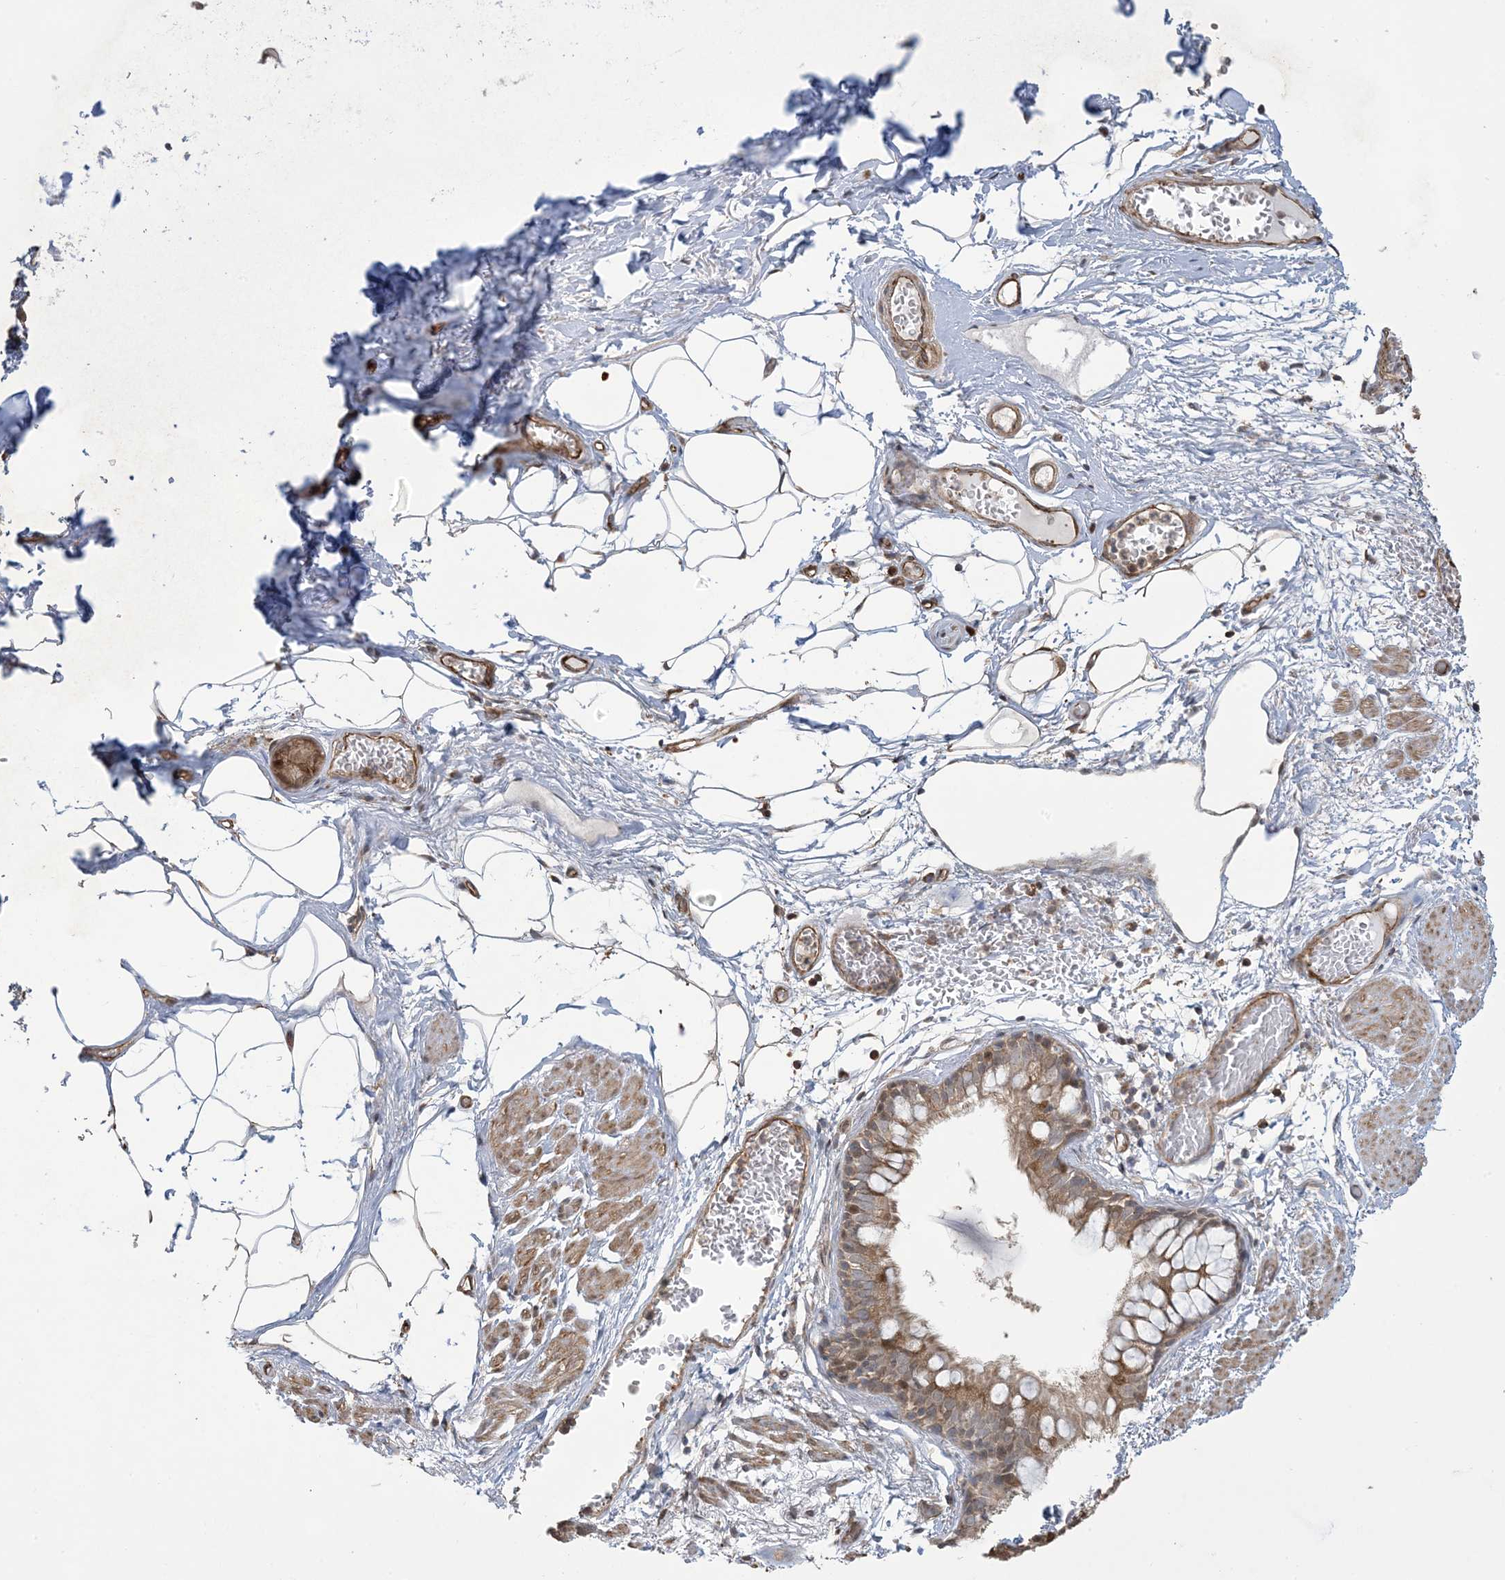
{"staining": {"intensity": "weak", "quantity": ">75%", "location": "cytoplasmic/membranous"}, "tissue": "bronchus", "cell_type": "Respiratory epithelial cells", "image_type": "normal", "snomed": [{"axis": "morphology", "description": "Normal tissue, NOS"}, {"axis": "topography", "description": "Bronchus"}, {"axis": "topography", "description": "Lung"}], "caption": "Immunohistochemical staining of unremarkable human bronchus shows >75% levels of weak cytoplasmic/membranous protein positivity in about >75% of respiratory epithelial cells. Ihc stains the protein of interest in brown and the nuclei are stained blue.", "gene": "KLHL18", "patient": {"sex": "male", "age": 56}}